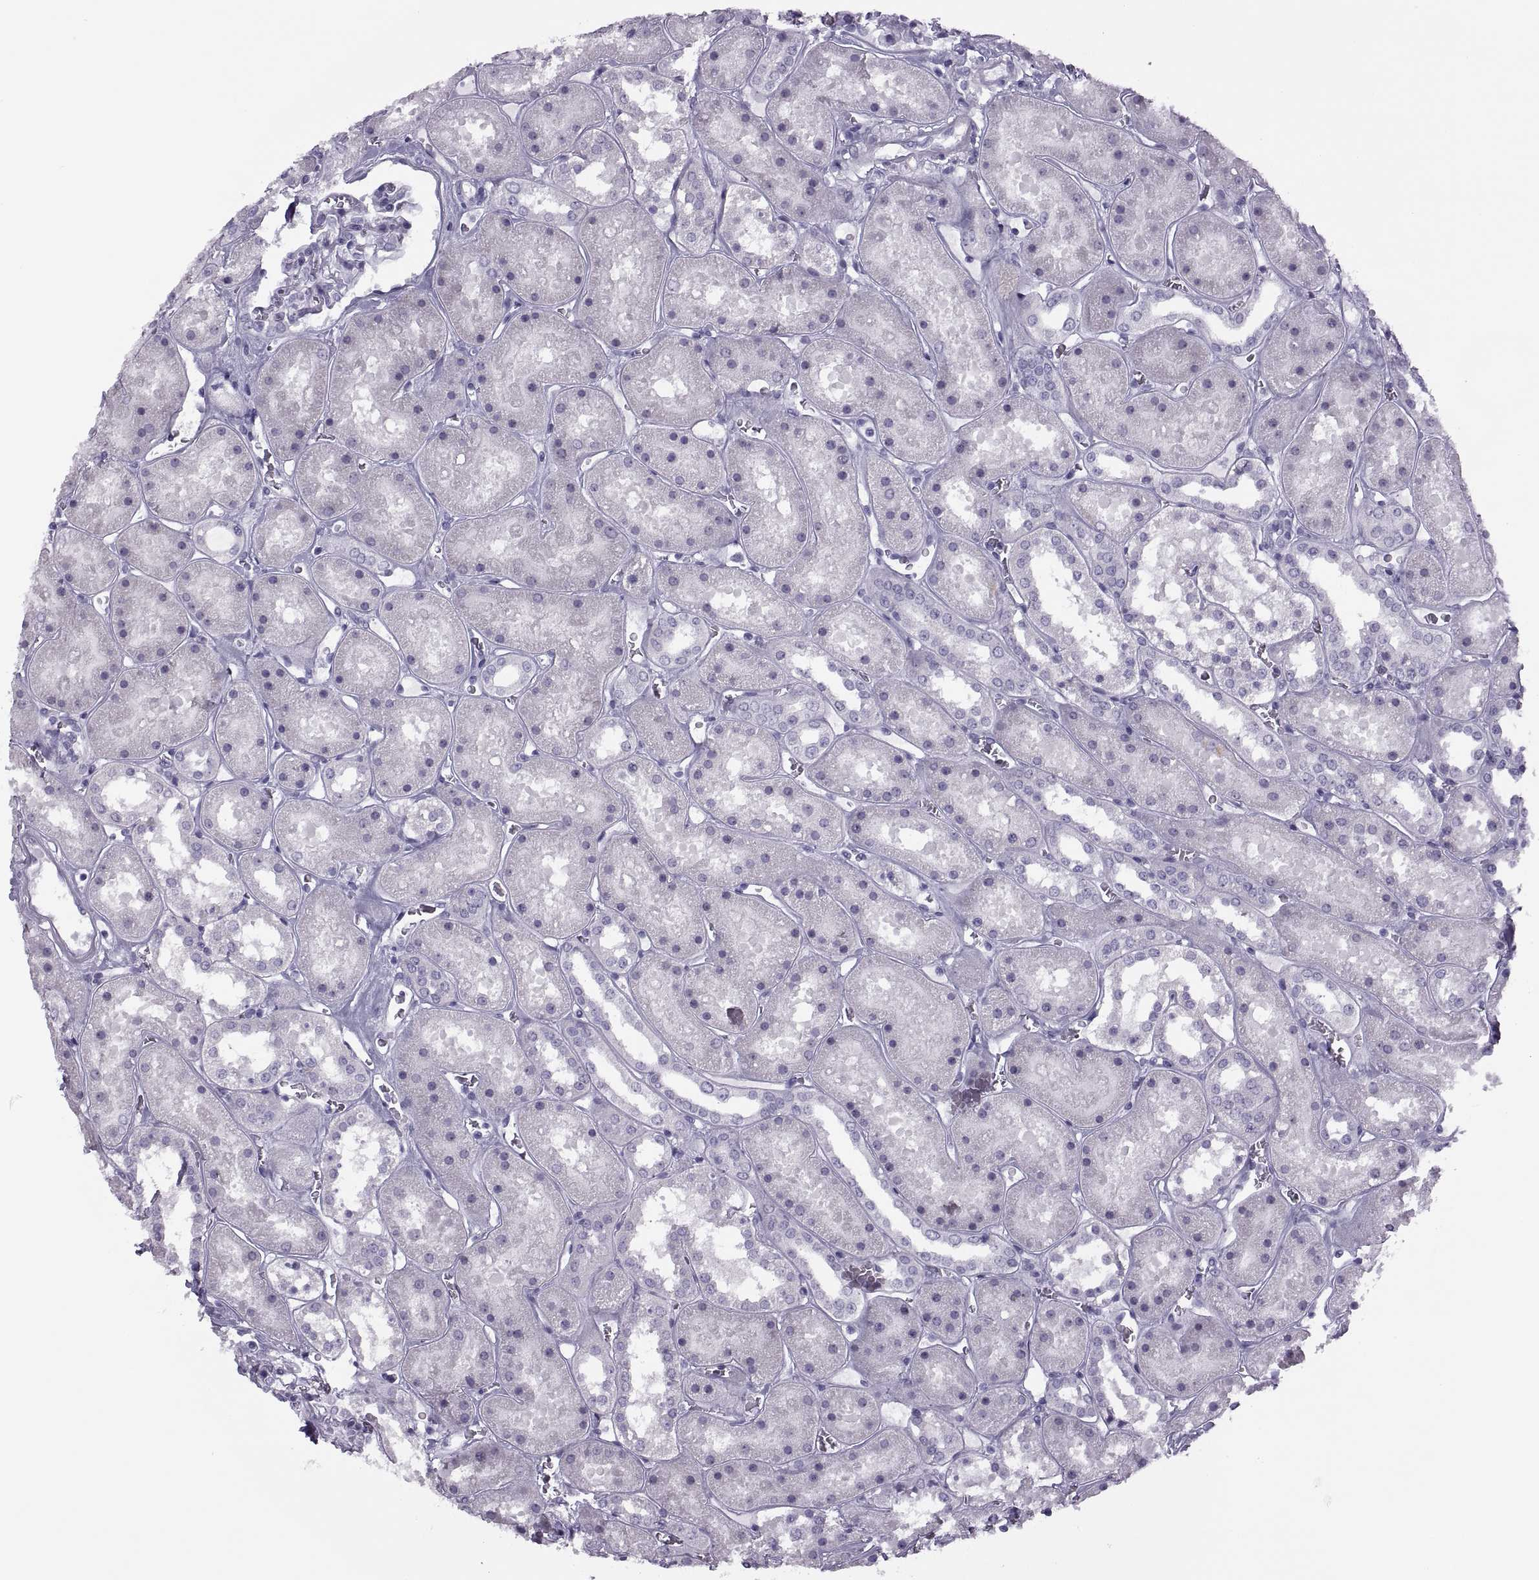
{"staining": {"intensity": "negative", "quantity": "none", "location": "none"}, "tissue": "kidney", "cell_type": "Cells in glomeruli", "image_type": "normal", "snomed": [{"axis": "morphology", "description": "Normal tissue, NOS"}, {"axis": "topography", "description": "Kidney"}], "caption": "High magnification brightfield microscopy of unremarkable kidney stained with DAB (brown) and counterstained with hematoxylin (blue): cells in glomeruli show no significant expression. Nuclei are stained in blue.", "gene": "FAM24A", "patient": {"sex": "female", "age": 41}}